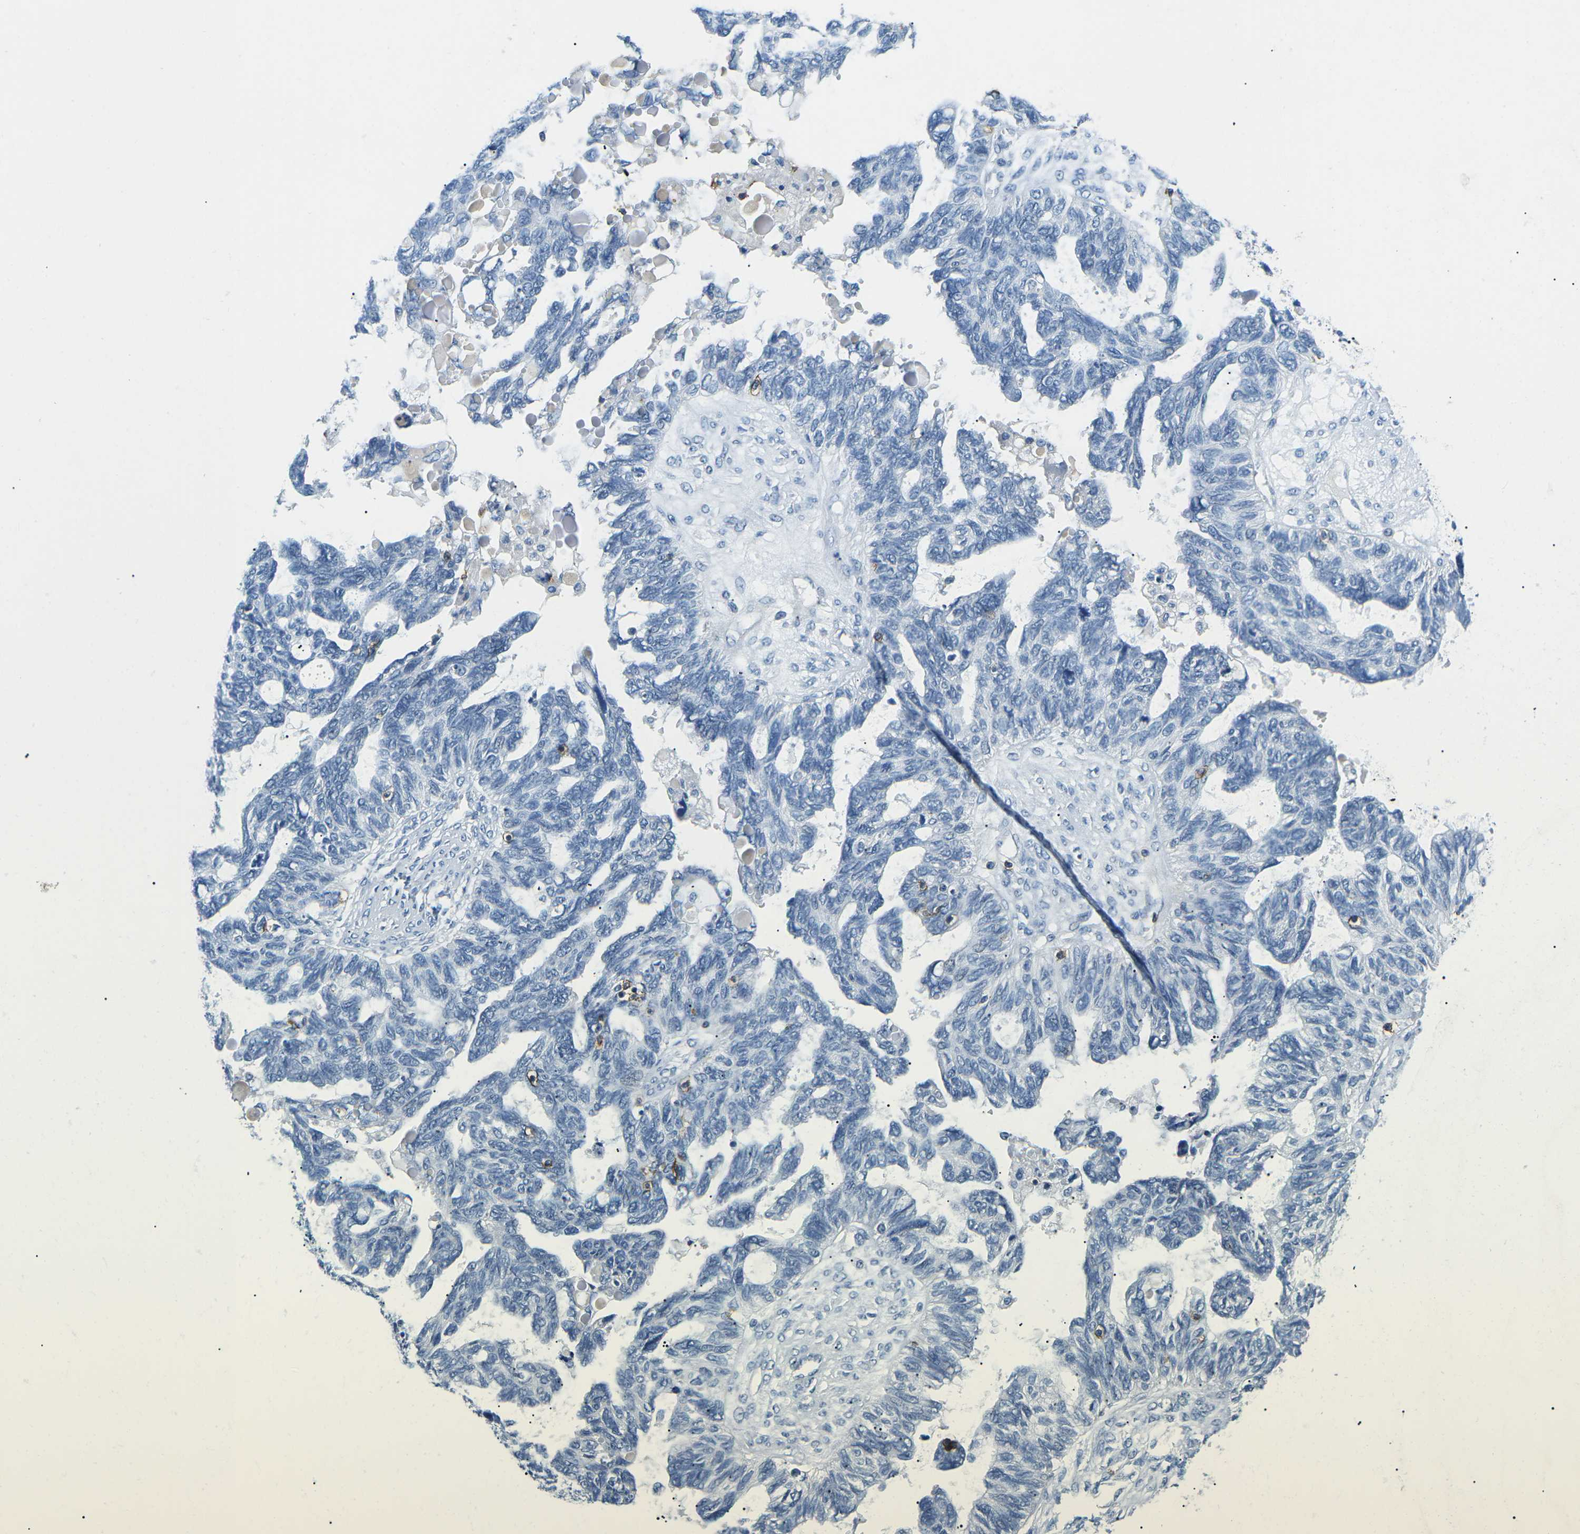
{"staining": {"intensity": "negative", "quantity": "none", "location": "none"}, "tissue": "ovarian cancer", "cell_type": "Tumor cells", "image_type": "cancer", "snomed": [{"axis": "morphology", "description": "Cystadenocarcinoma, serous, NOS"}, {"axis": "topography", "description": "Ovary"}], "caption": "The immunohistochemistry histopathology image has no significant positivity in tumor cells of ovarian serous cystadenocarcinoma tissue.", "gene": "CD6", "patient": {"sex": "female", "age": 79}}